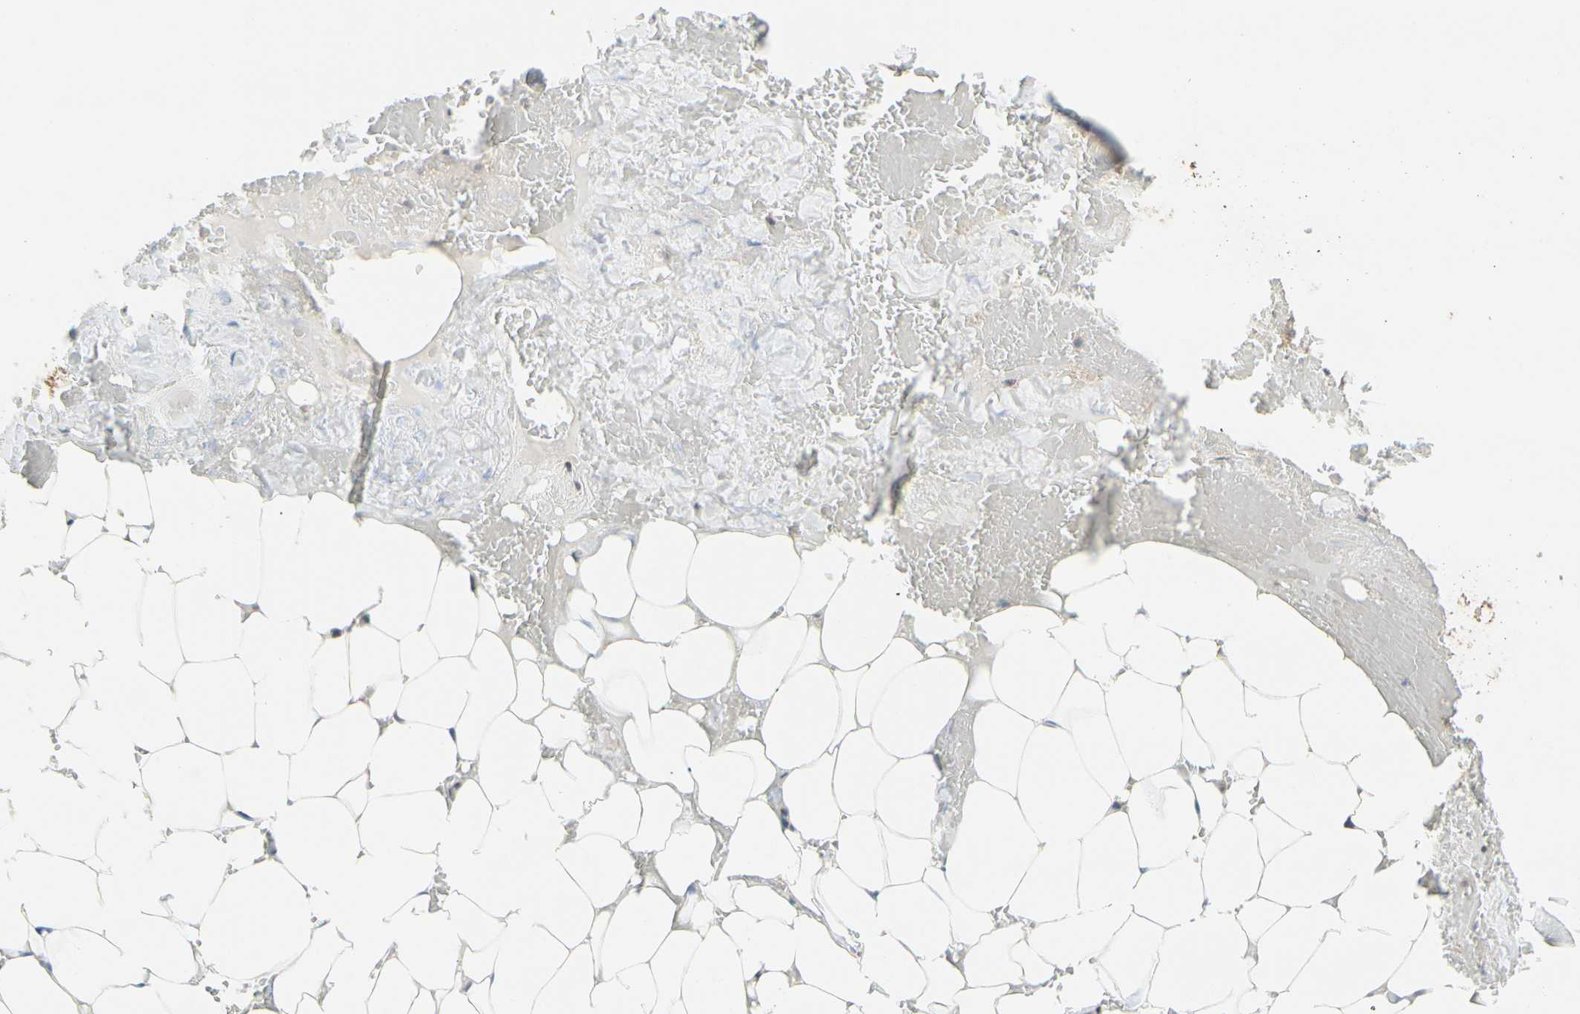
{"staining": {"intensity": "negative", "quantity": "none", "location": "none"}, "tissue": "adipose tissue", "cell_type": "Adipocytes", "image_type": "normal", "snomed": [{"axis": "morphology", "description": "Normal tissue, NOS"}, {"axis": "topography", "description": "Peripheral nerve tissue"}], "caption": "The image demonstrates no significant positivity in adipocytes of adipose tissue.", "gene": "TAF4", "patient": {"sex": "male", "age": 70}}